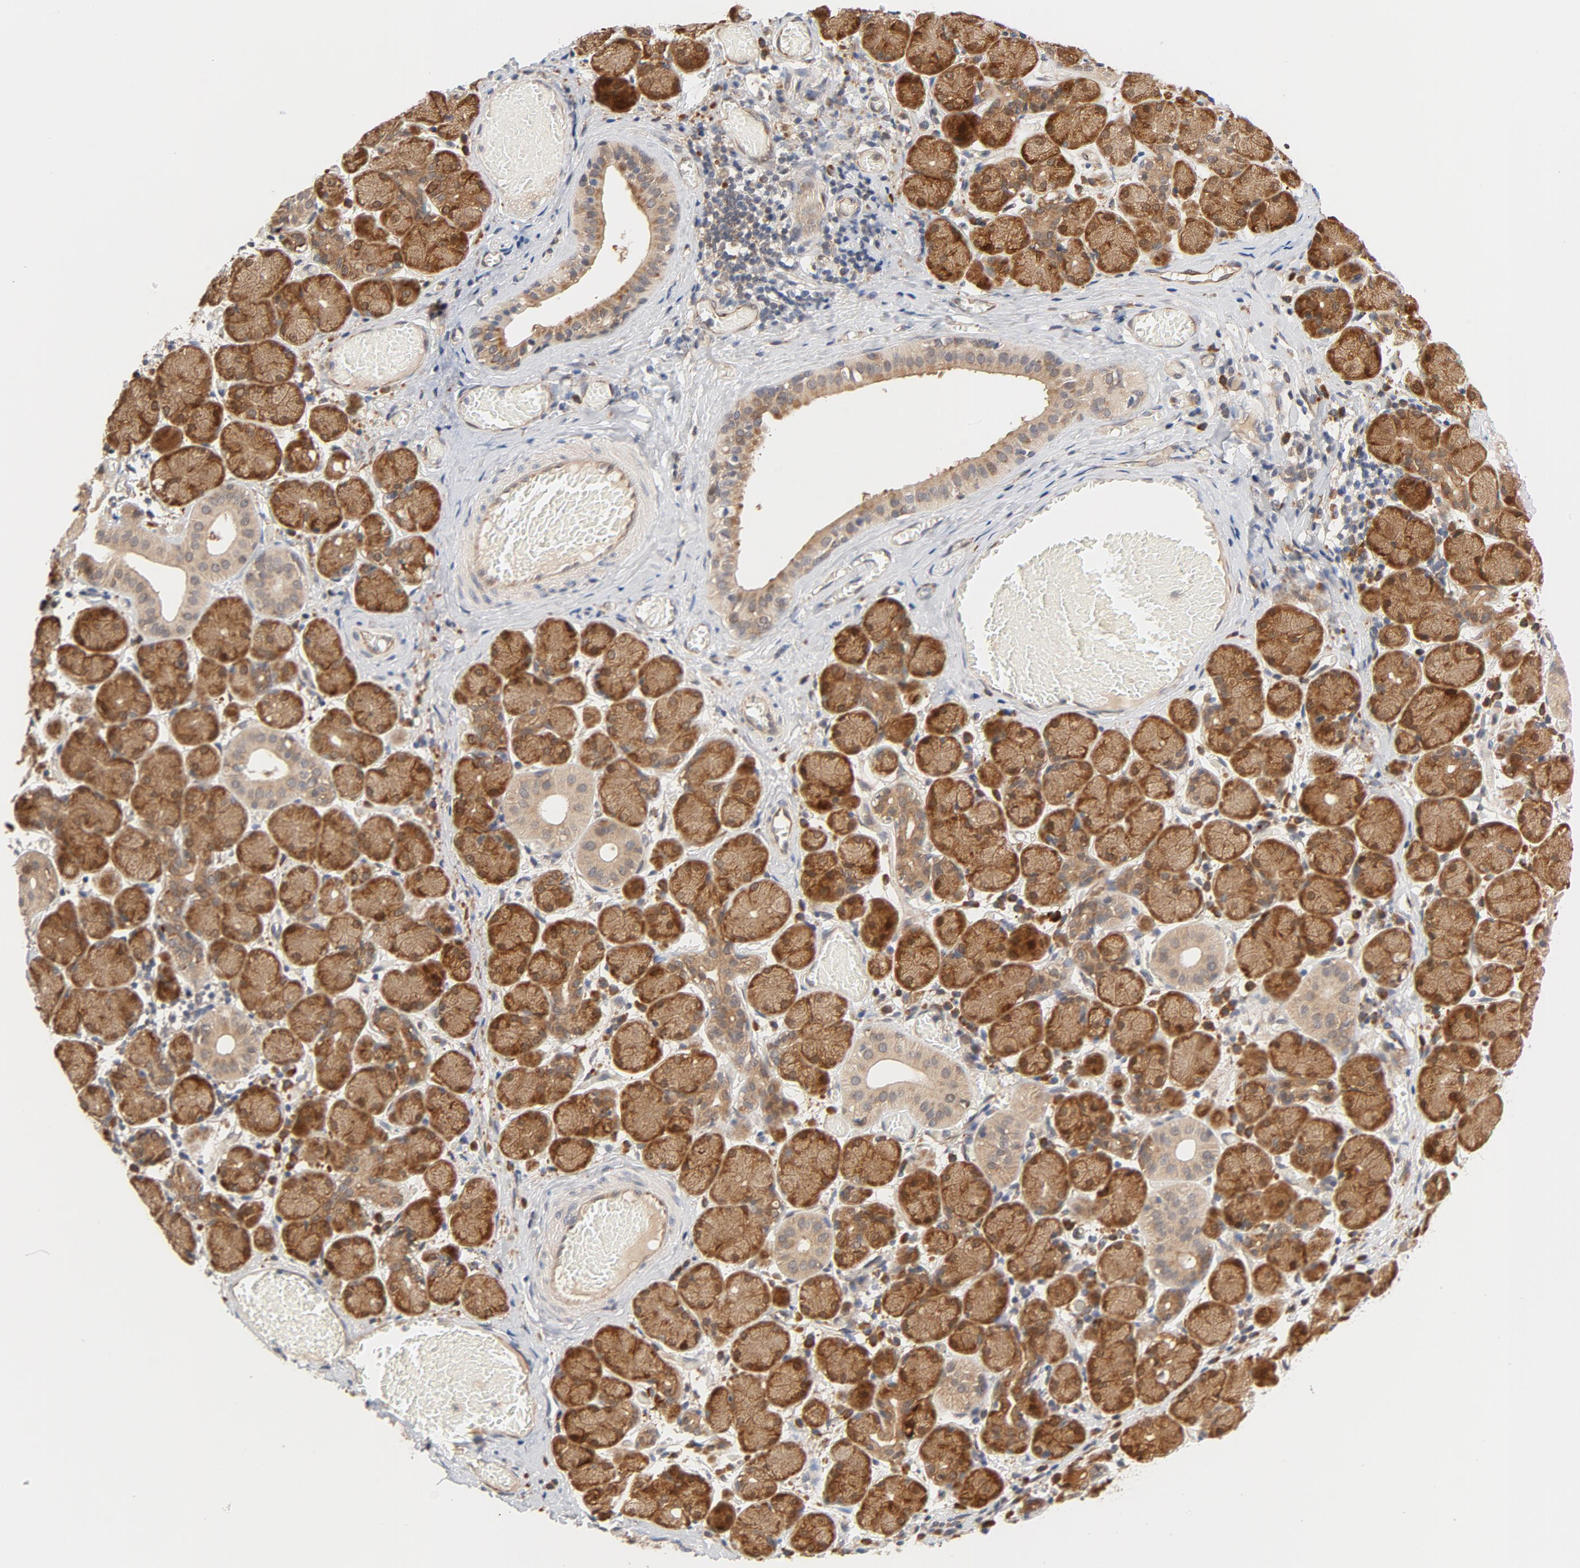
{"staining": {"intensity": "moderate", "quantity": ">75%", "location": "cytoplasmic/membranous,nuclear"}, "tissue": "salivary gland", "cell_type": "Glandular cells", "image_type": "normal", "snomed": [{"axis": "morphology", "description": "Normal tissue, NOS"}, {"axis": "topography", "description": "Salivary gland"}], "caption": "Immunohistochemistry of benign salivary gland demonstrates medium levels of moderate cytoplasmic/membranous,nuclear positivity in approximately >75% of glandular cells.", "gene": "EIF4E", "patient": {"sex": "female", "age": 24}}